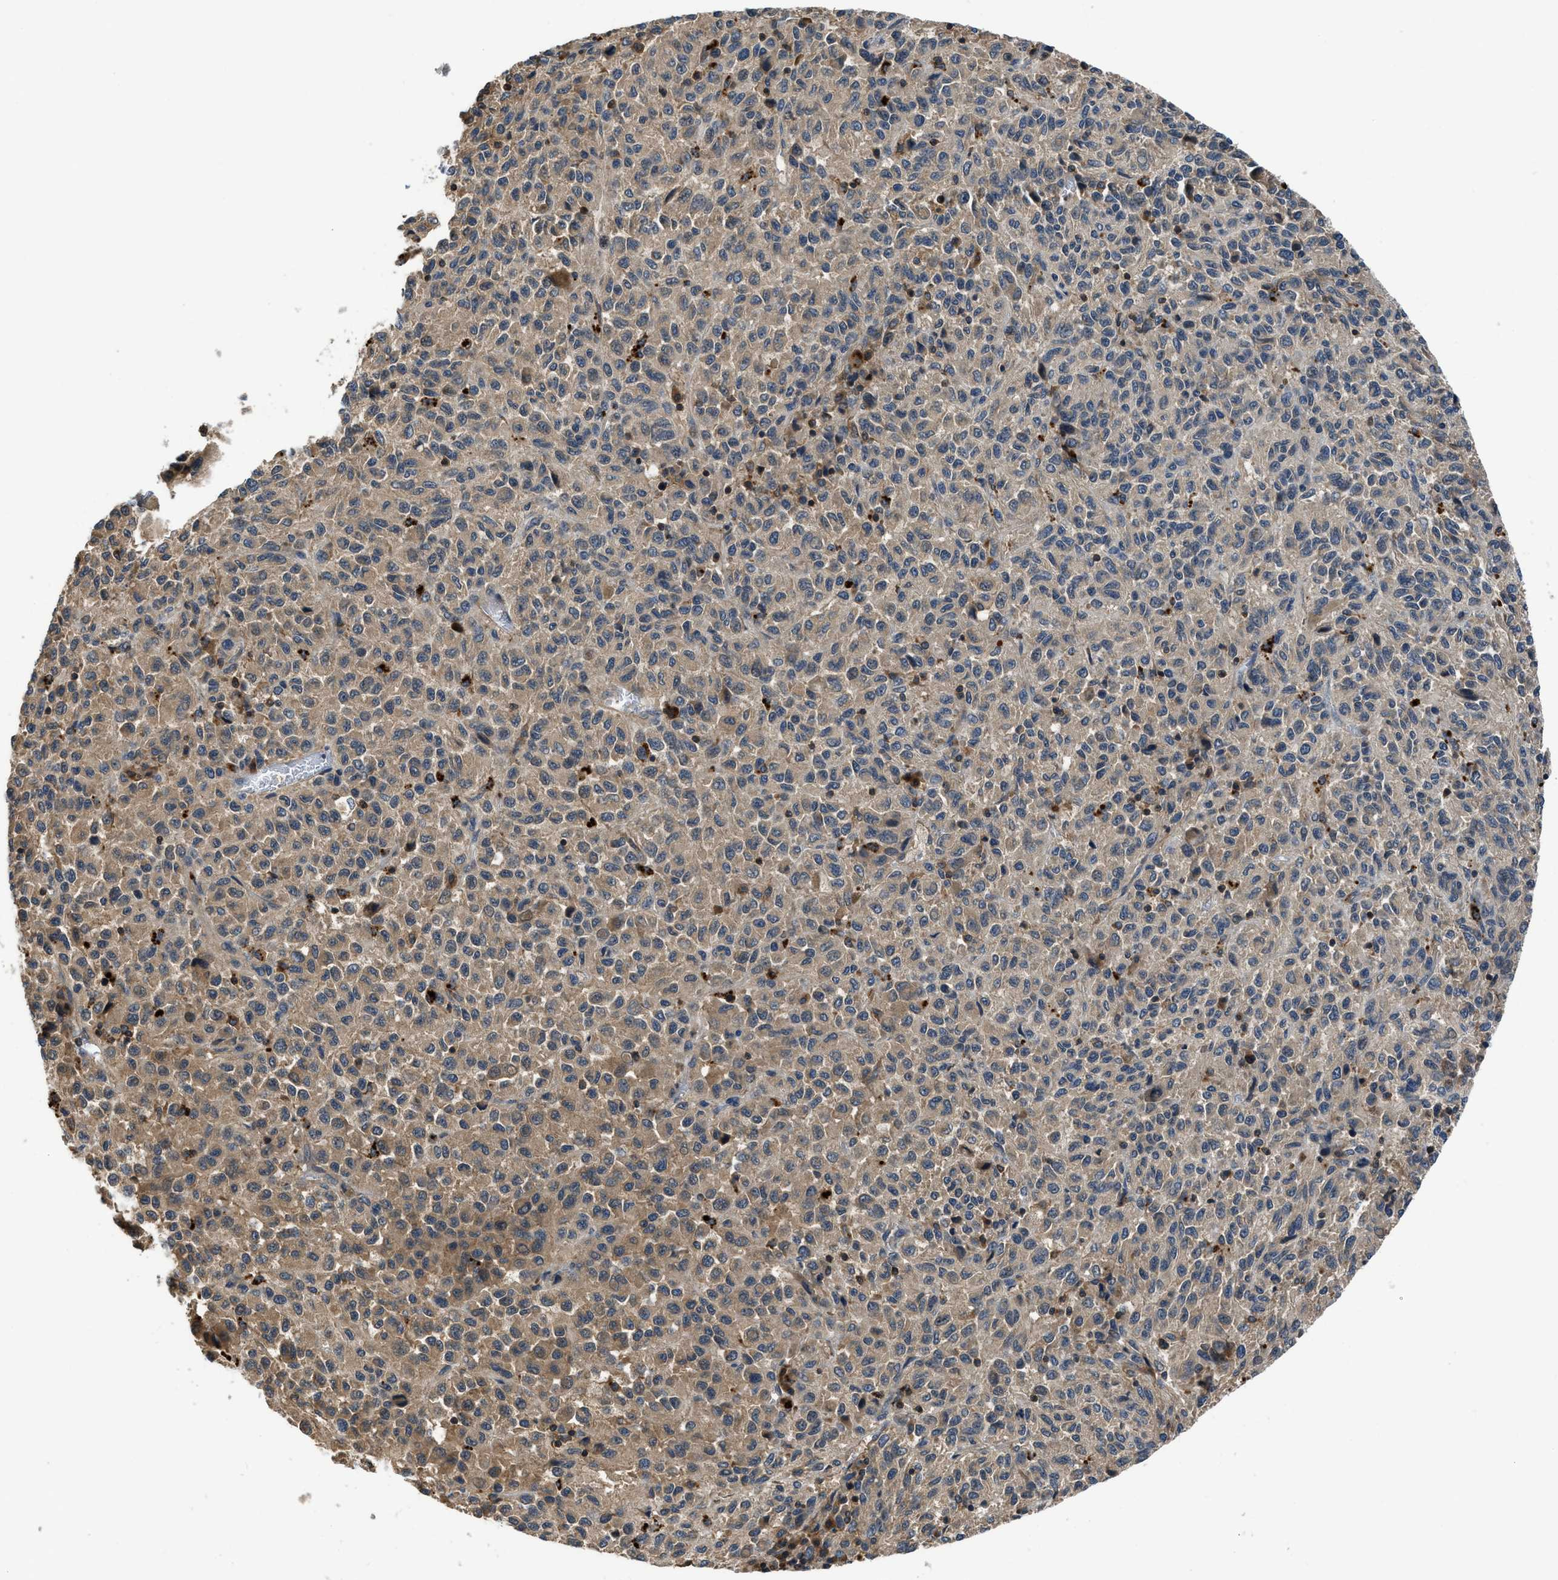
{"staining": {"intensity": "moderate", "quantity": ">75%", "location": "cytoplasmic/membranous"}, "tissue": "melanoma", "cell_type": "Tumor cells", "image_type": "cancer", "snomed": [{"axis": "morphology", "description": "Malignant melanoma, Metastatic site"}, {"axis": "topography", "description": "Lung"}], "caption": "A medium amount of moderate cytoplasmic/membranous staining is present in about >75% of tumor cells in melanoma tissue.", "gene": "PAFAH2", "patient": {"sex": "male", "age": 64}}